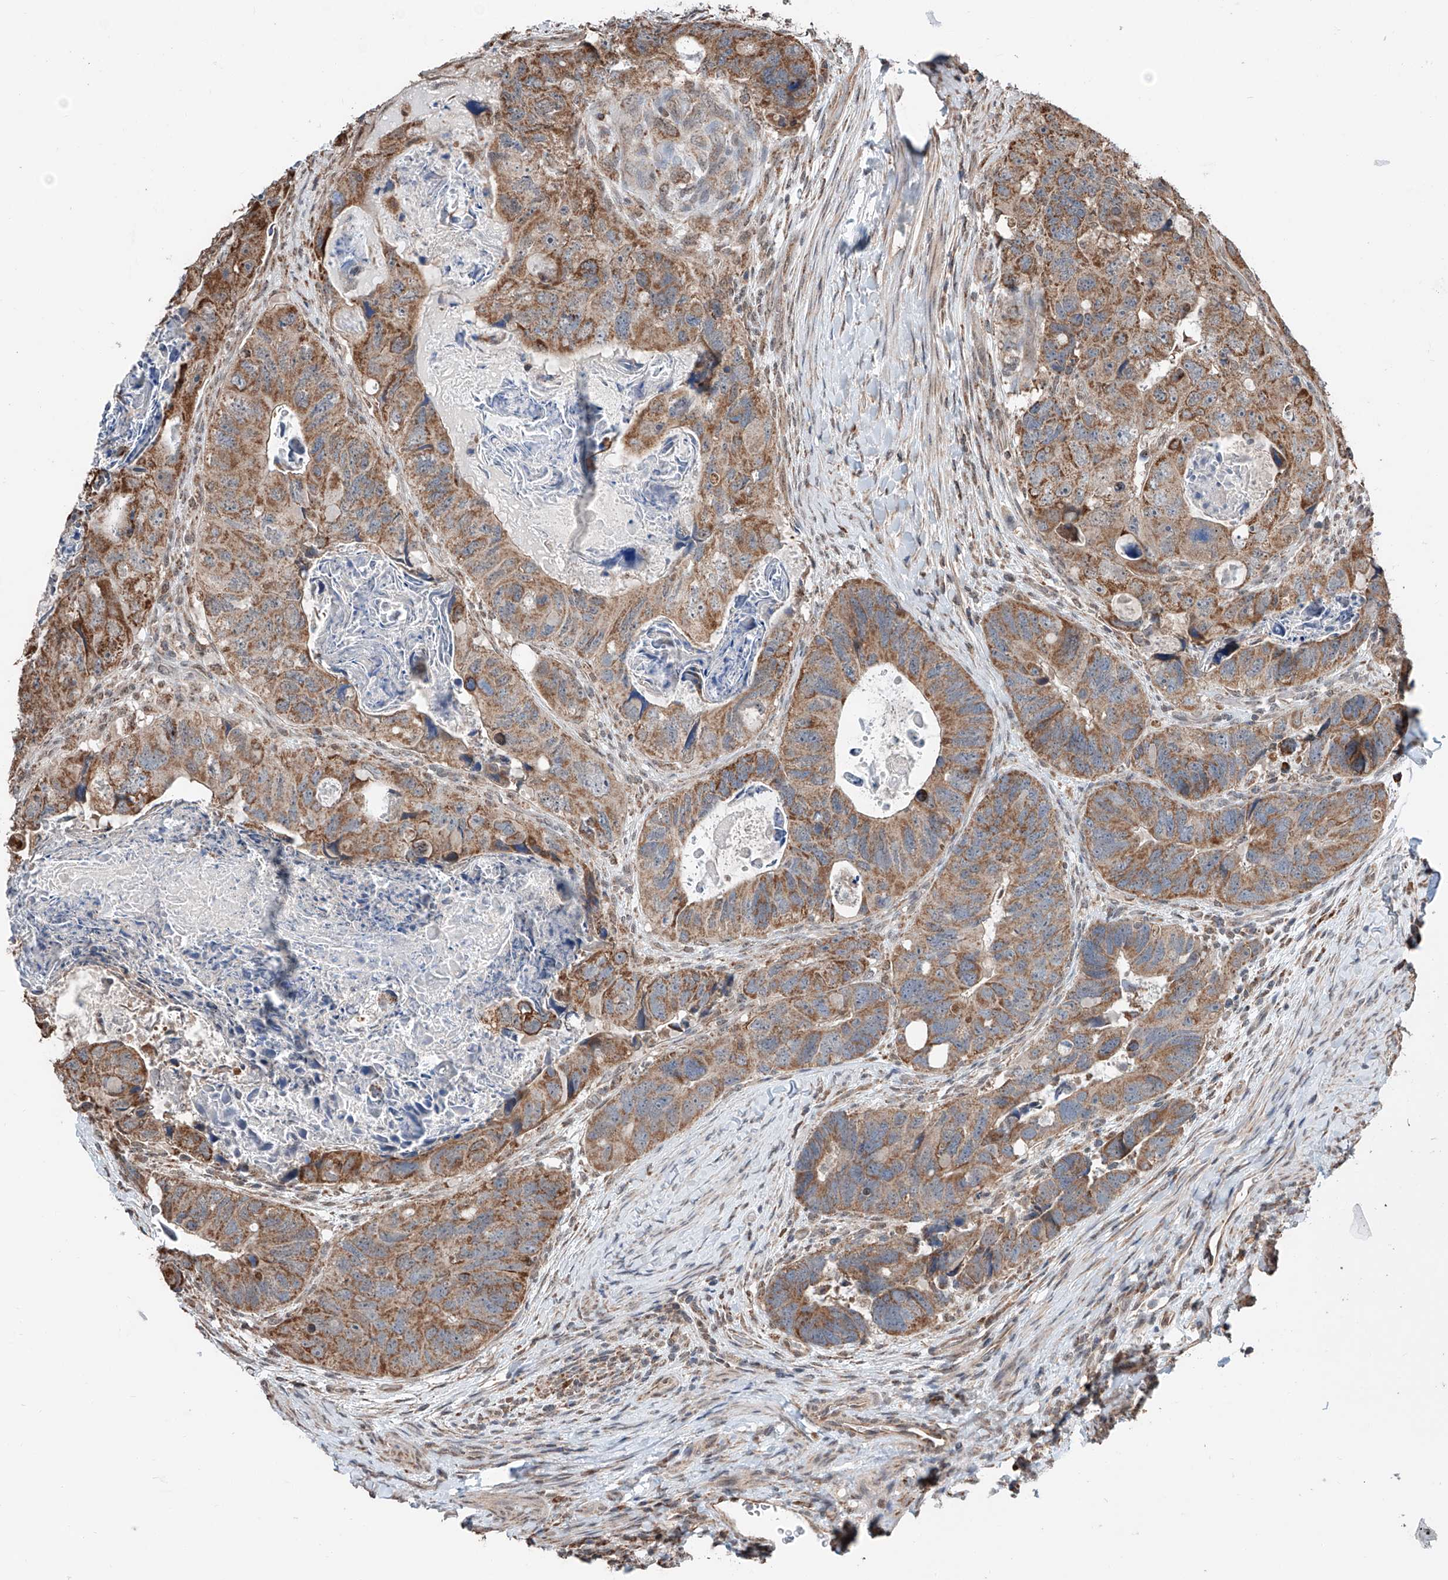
{"staining": {"intensity": "moderate", "quantity": ">75%", "location": "cytoplasmic/membranous"}, "tissue": "colorectal cancer", "cell_type": "Tumor cells", "image_type": "cancer", "snomed": [{"axis": "morphology", "description": "Adenocarcinoma, NOS"}, {"axis": "topography", "description": "Rectum"}], "caption": "This is an image of immunohistochemistry (IHC) staining of colorectal cancer, which shows moderate expression in the cytoplasmic/membranous of tumor cells.", "gene": "ZNF445", "patient": {"sex": "male", "age": 59}}